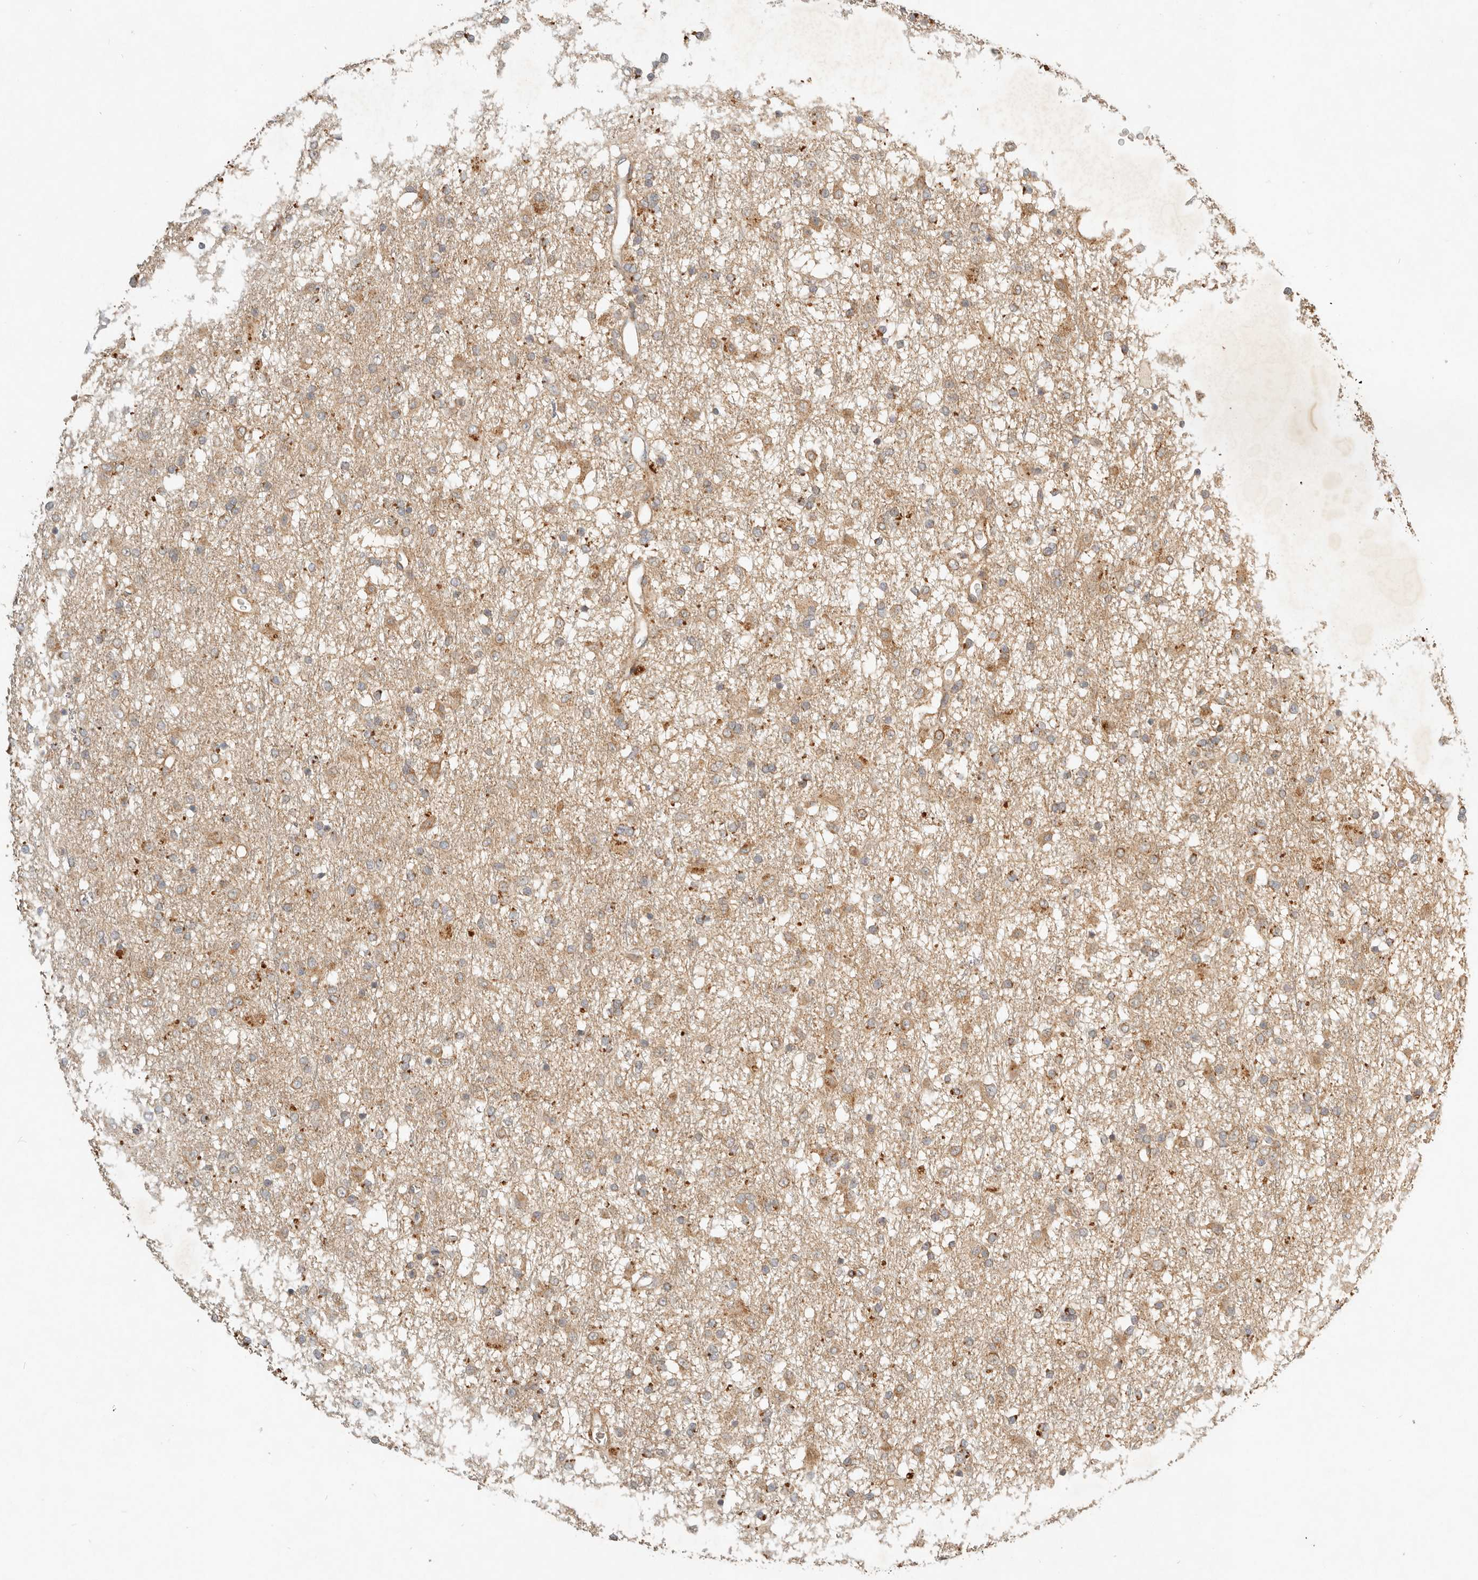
{"staining": {"intensity": "moderate", "quantity": ">75%", "location": "cytoplasmic/membranous"}, "tissue": "glioma", "cell_type": "Tumor cells", "image_type": "cancer", "snomed": [{"axis": "morphology", "description": "Glioma, malignant, Low grade"}, {"axis": "topography", "description": "Brain"}], "caption": "DAB (3,3'-diaminobenzidine) immunohistochemical staining of malignant low-grade glioma shows moderate cytoplasmic/membranous protein expression in approximately >75% of tumor cells.", "gene": "CLEC4C", "patient": {"sex": "male", "age": 65}}